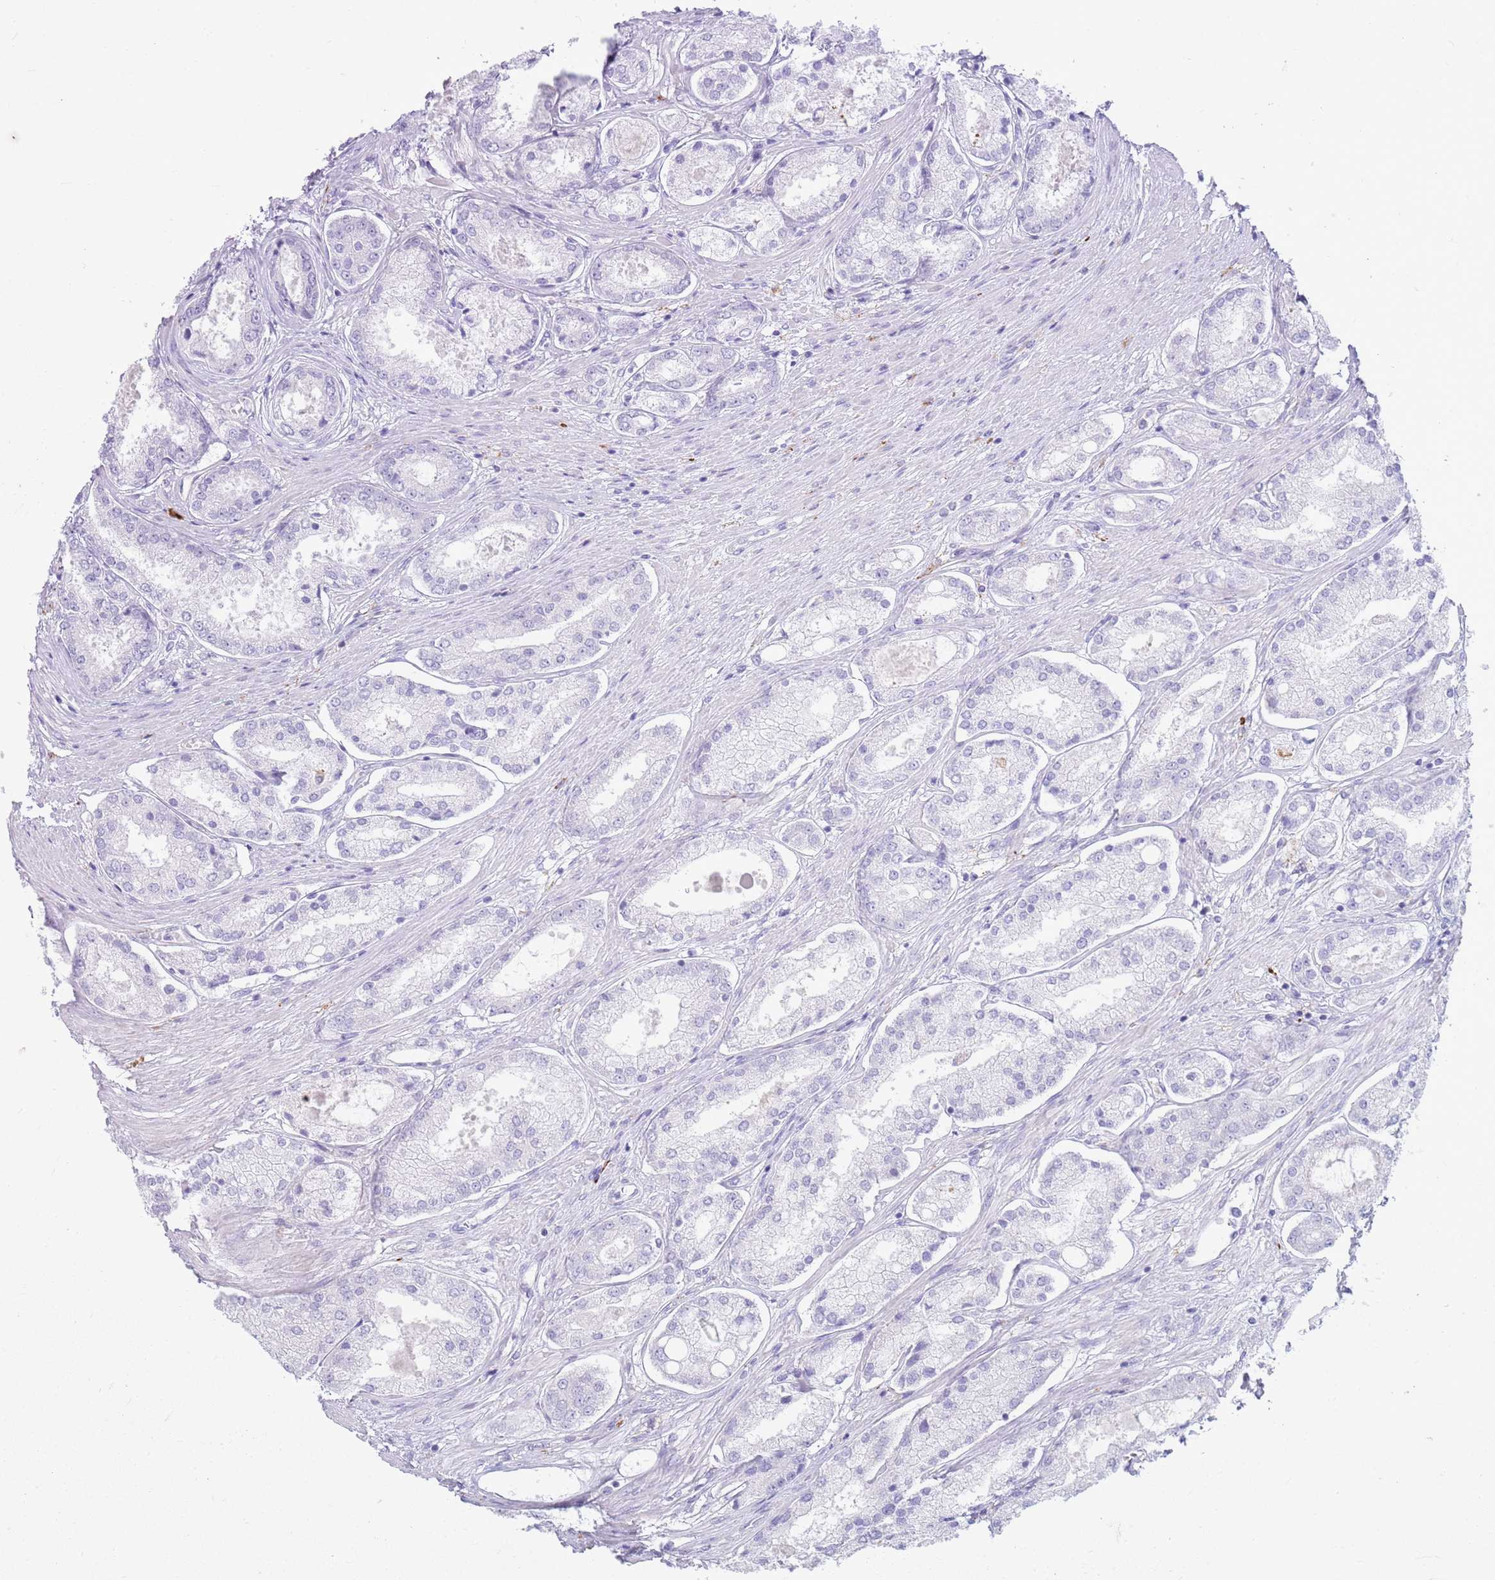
{"staining": {"intensity": "negative", "quantity": "none", "location": "none"}, "tissue": "prostate cancer", "cell_type": "Tumor cells", "image_type": "cancer", "snomed": [{"axis": "morphology", "description": "Adenocarcinoma, Low grade"}, {"axis": "topography", "description": "Prostate"}], "caption": "DAB immunohistochemical staining of human low-grade adenocarcinoma (prostate) shows no significant expression in tumor cells. (Brightfield microscopy of DAB (3,3'-diaminobenzidine) immunohistochemistry (IHC) at high magnification).", "gene": "SNX6", "patient": {"sex": "male", "age": 68}}